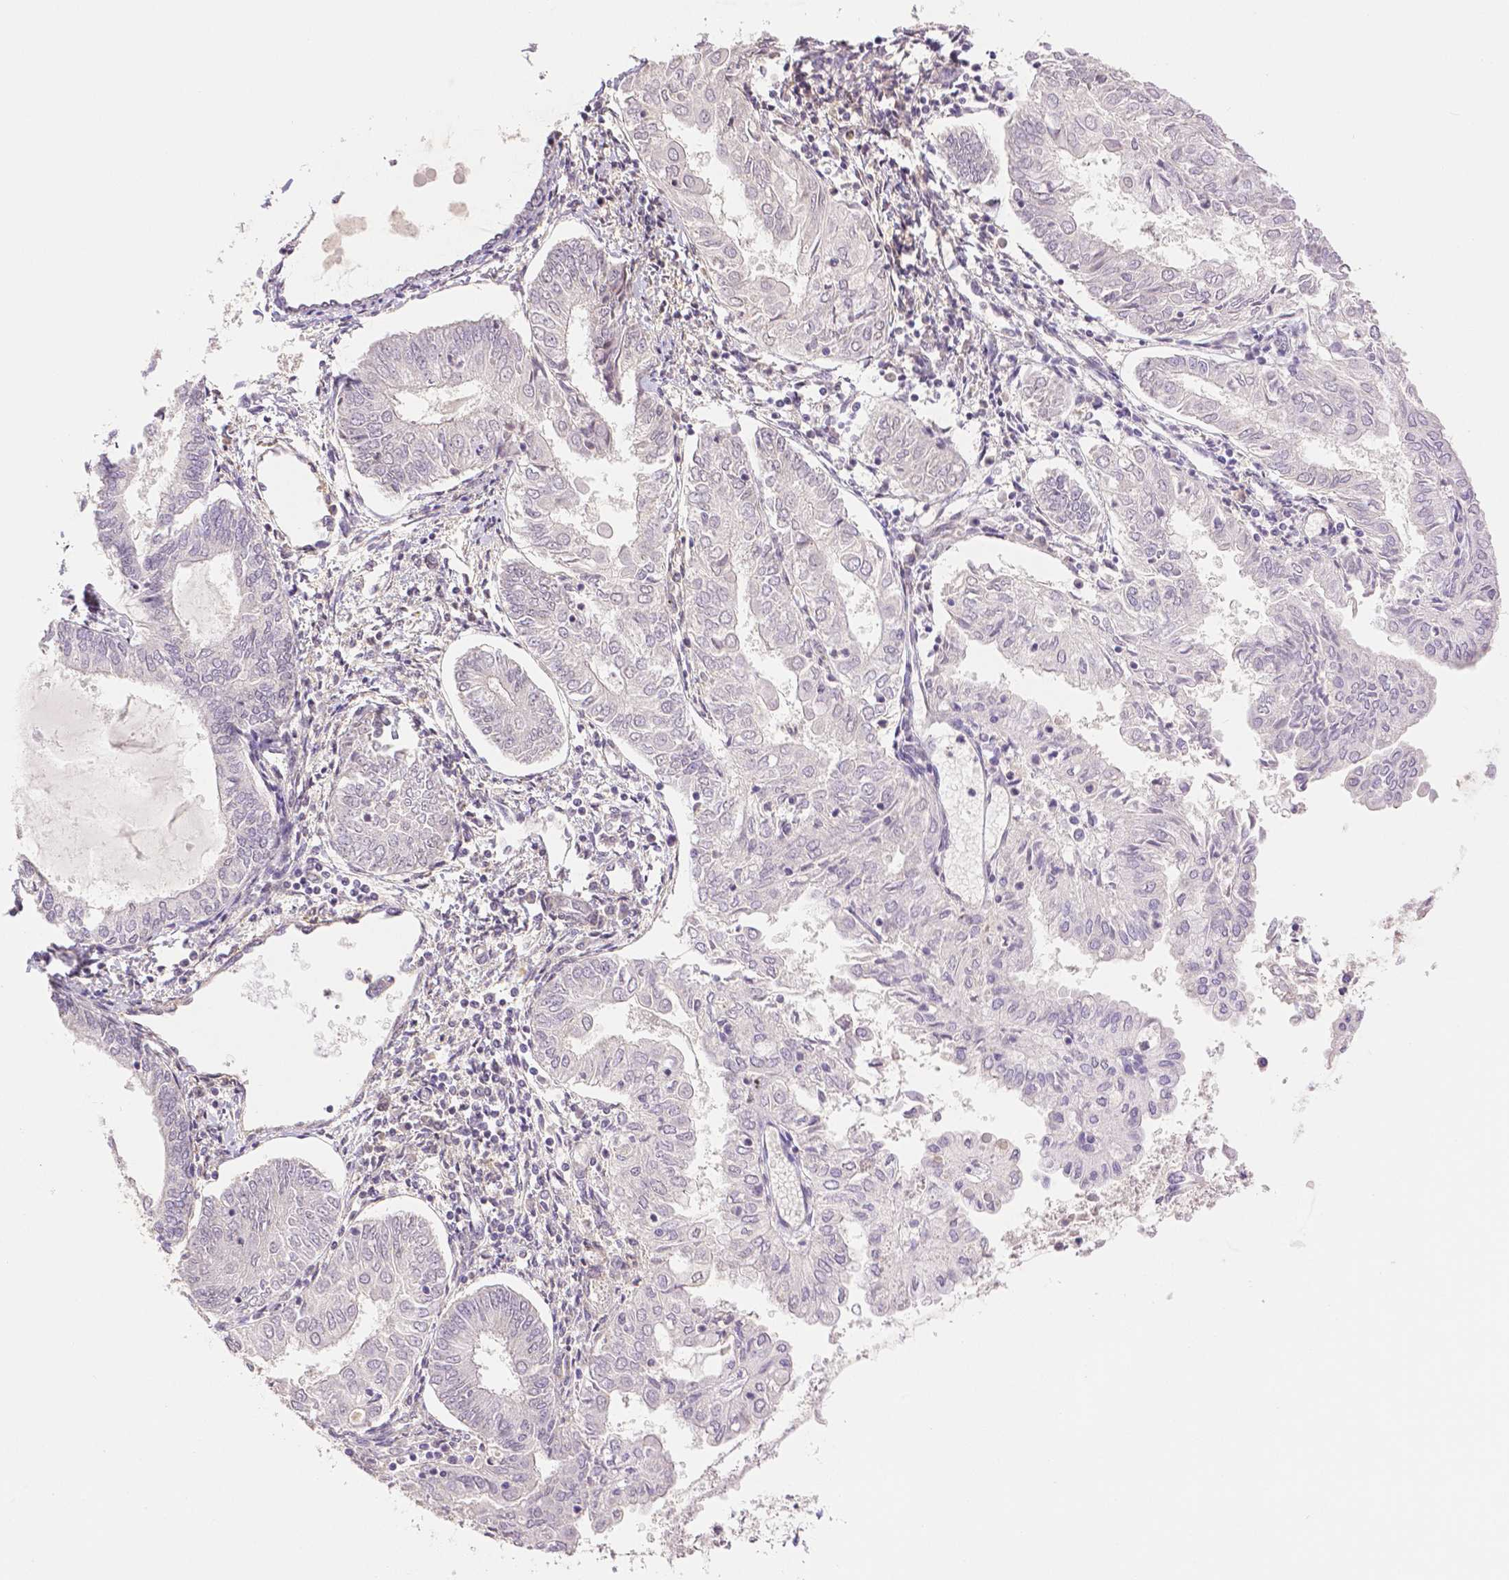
{"staining": {"intensity": "negative", "quantity": "none", "location": "none"}, "tissue": "endometrial cancer", "cell_type": "Tumor cells", "image_type": "cancer", "snomed": [{"axis": "morphology", "description": "Adenocarcinoma, NOS"}, {"axis": "topography", "description": "Endometrium"}], "caption": "Endometrial cancer (adenocarcinoma) stained for a protein using IHC shows no staining tumor cells.", "gene": "THY1", "patient": {"sex": "female", "age": 68}}